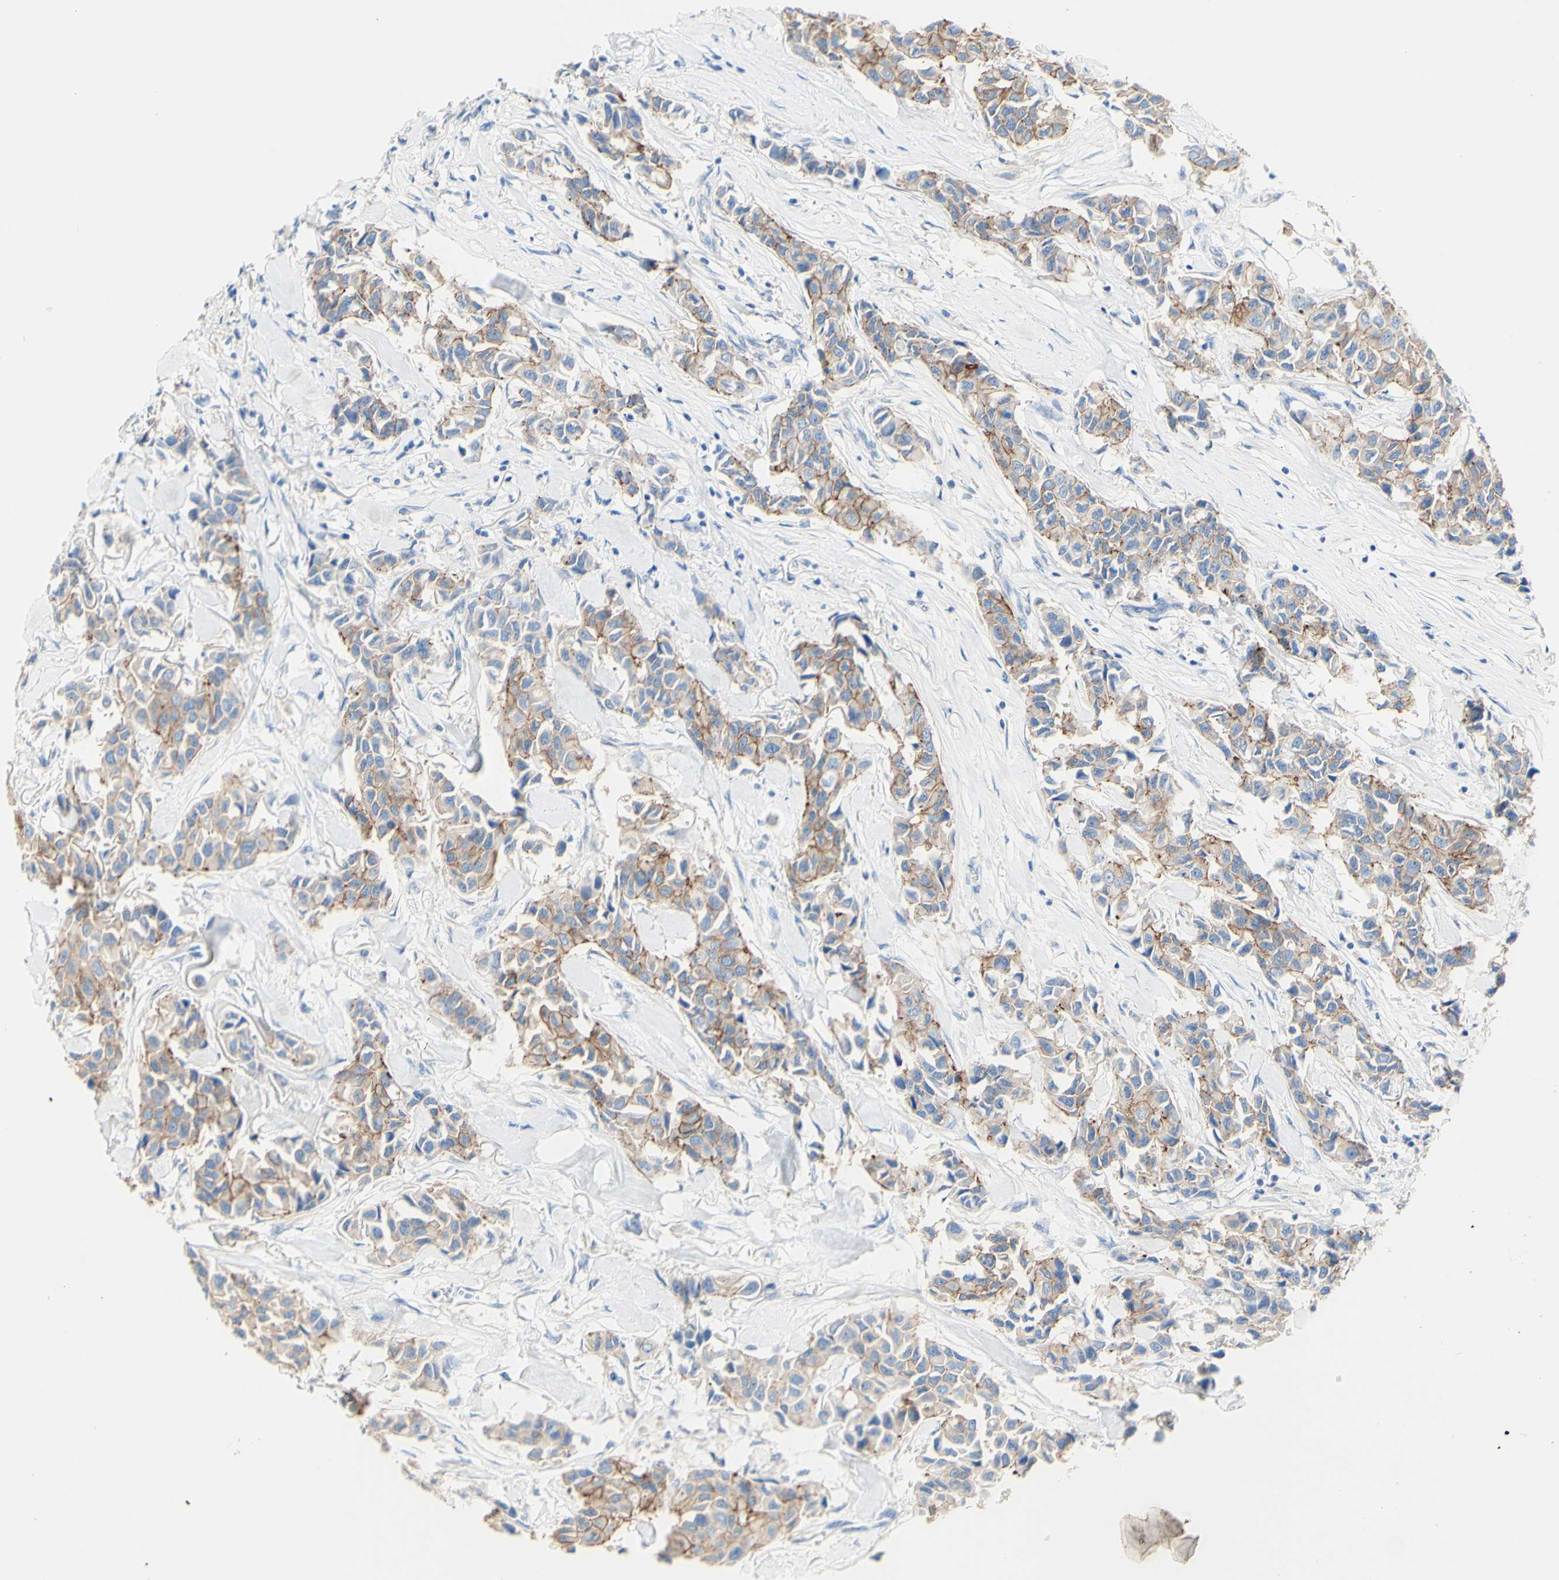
{"staining": {"intensity": "moderate", "quantity": ">75%", "location": "cytoplasmic/membranous"}, "tissue": "breast cancer", "cell_type": "Tumor cells", "image_type": "cancer", "snomed": [{"axis": "morphology", "description": "Duct carcinoma"}, {"axis": "topography", "description": "Breast"}], "caption": "Approximately >75% of tumor cells in human intraductal carcinoma (breast) display moderate cytoplasmic/membranous protein positivity as visualized by brown immunohistochemical staining.", "gene": "DSC2", "patient": {"sex": "female", "age": 80}}